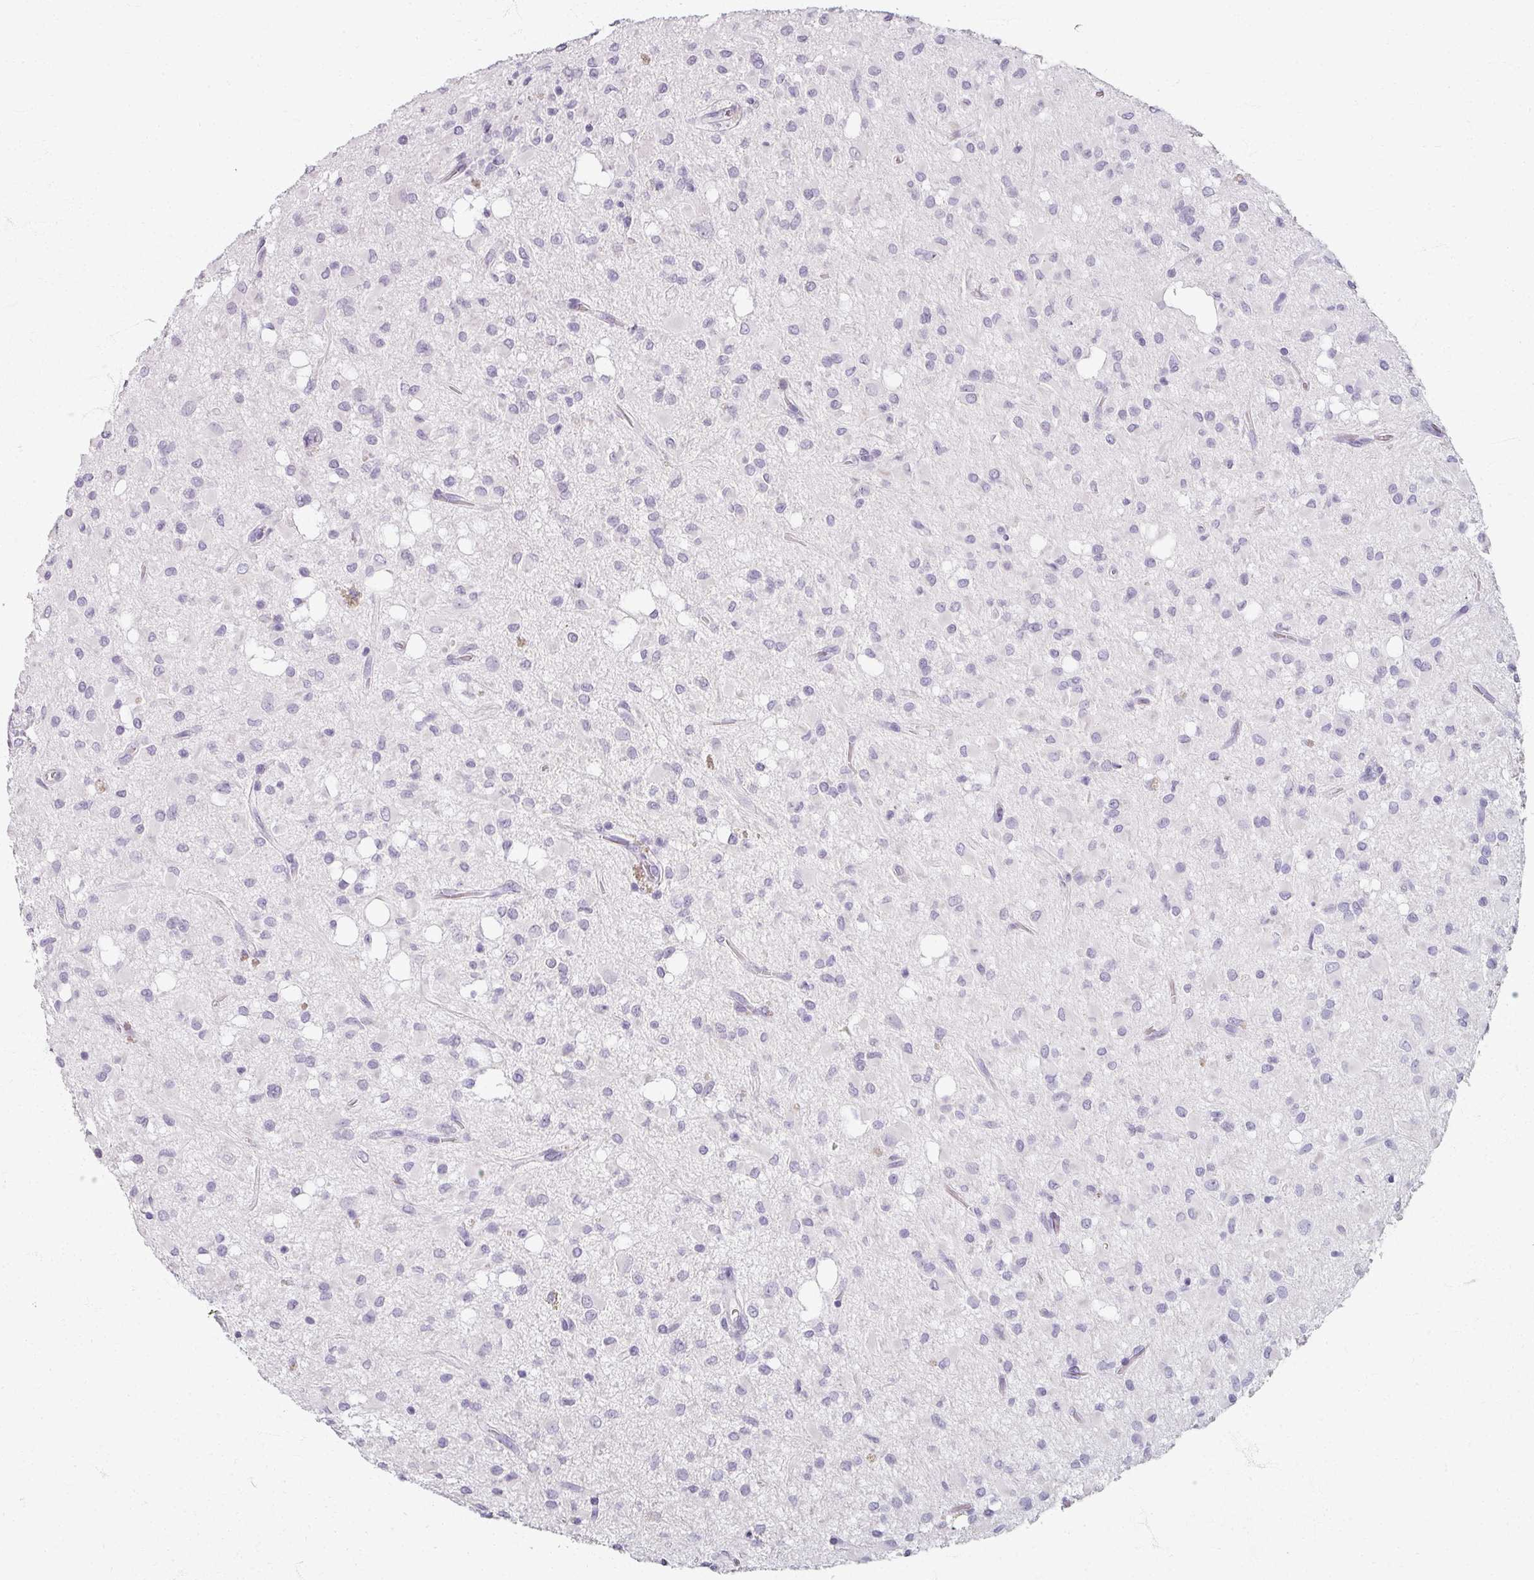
{"staining": {"intensity": "negative", "quantity": "none", "location": "none"}, "tissue": "glioma", "cell_type": "Tumor cells", "image_type": "cancer", "snomed": [{"axis": "morphology", "description": "Glioma, malignant, Low grade"}, {"axis": "topography", "description": "Brain"}], "caption": "Glioma stained for a protein using IHC demonstrates no positivity tumor cells.", "gene": "REG3G", "patient": {"sex": "female", "age": 33}}